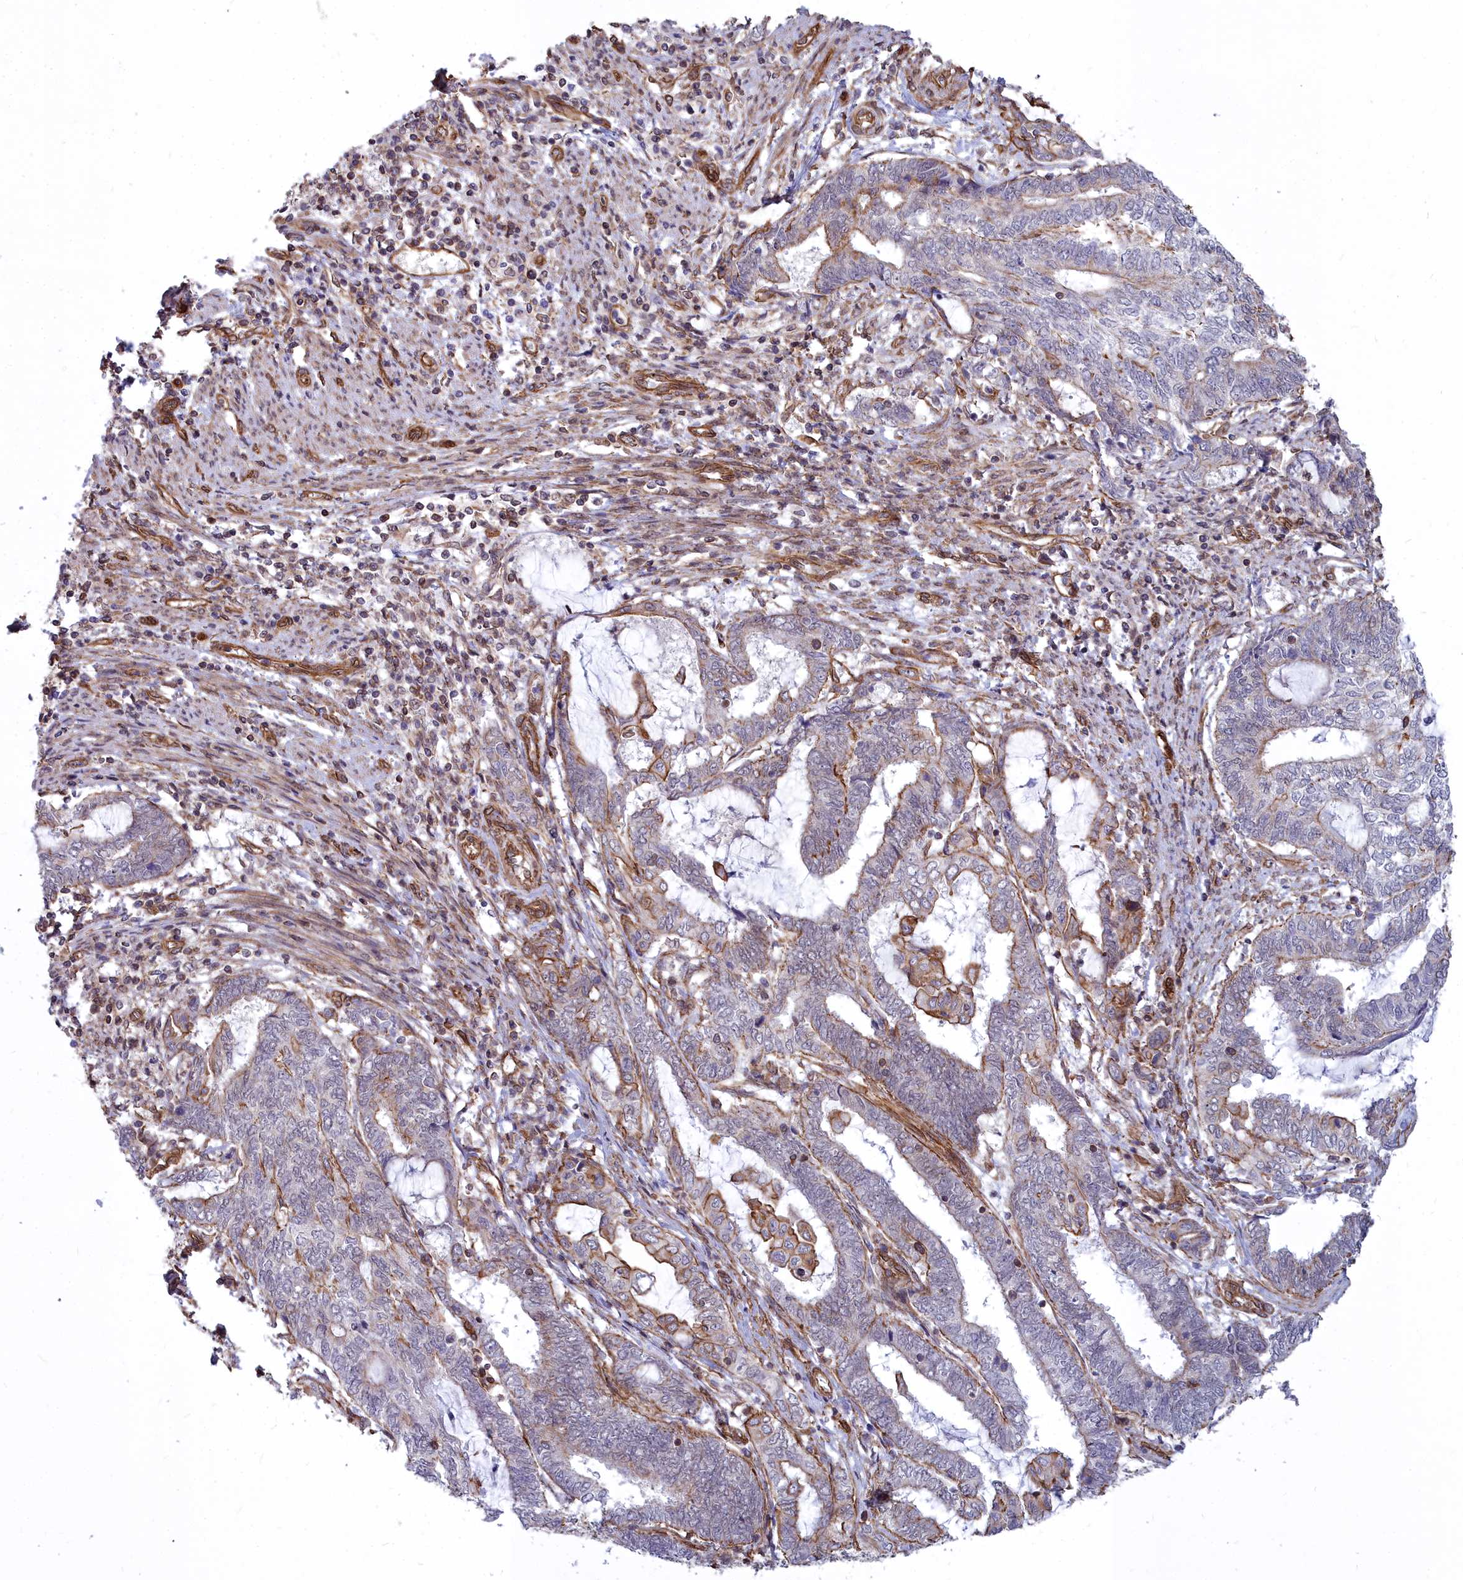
{"staining": {"intensity": "negative", "quantity": "none", "location": "none"}, "tissue": "endometrial cancer", "cell_type": "Tumor cells", "image_type": "cancer", "snomed": [{"axis": "morphology", "description": "Adenocarcinoma, NOS"}, {"axis": "topography", "description": "Uterus"}, {"axis": "topography", "description": "Endometrium"}], "caption": "Tumor cells show no significant protein staining in endometrial cancer (adenocarcinoma).", "gene": "YJU2", "patient": {"sex": "female", "age": 70}}